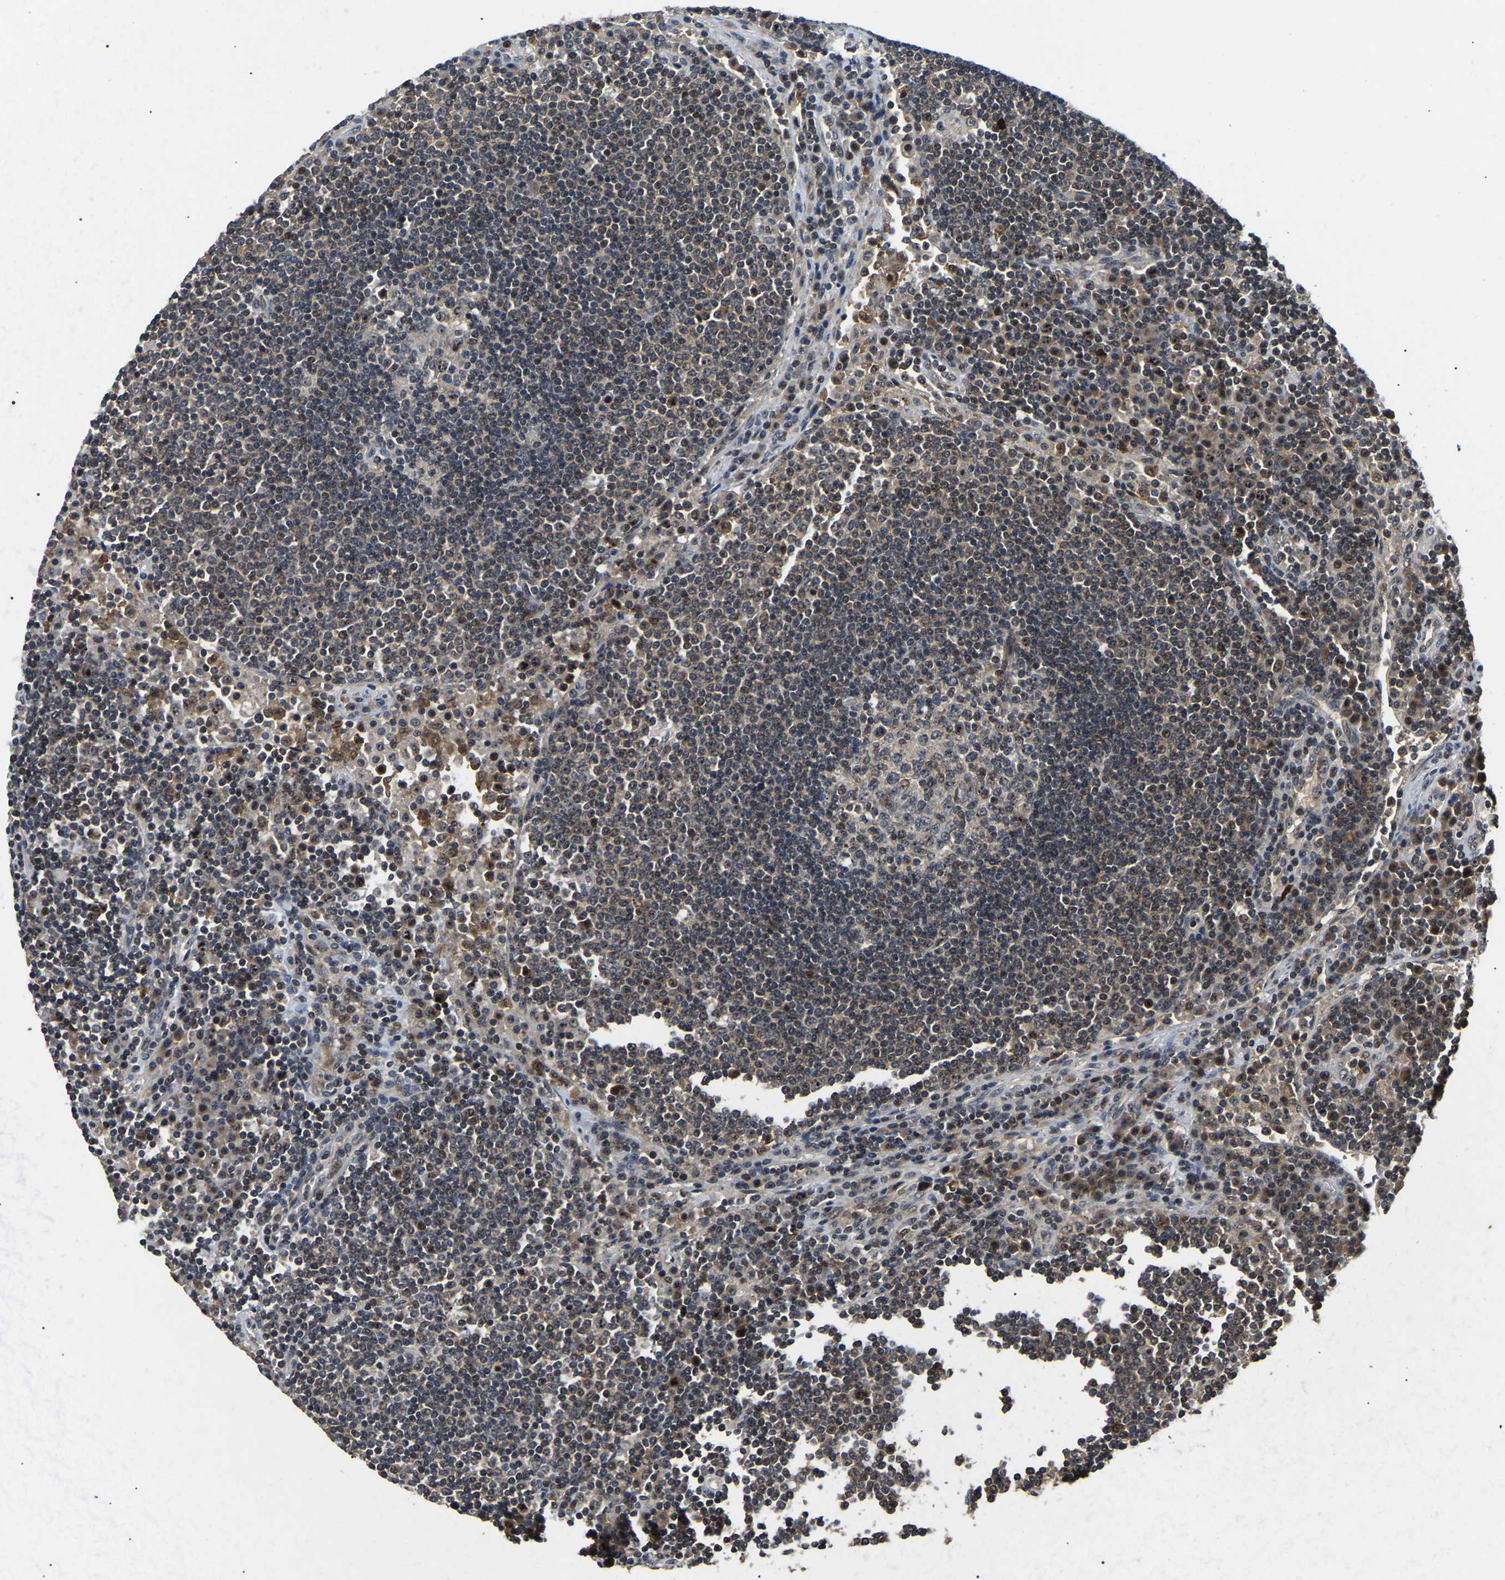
{"staining": {"intensity": "moderate", "quantity": "25%-75%", "location": "cytoplasmic/membranous,nuclear"}, "tissue": "lymph node", "cell_type": "Germinal center cells", "image_type": "normal", "snomed": [{"axis": "morphology", "description": "Normal tissue, NOS"}, {"axis": "topography", "description": "Lymph node"}], "caption": "Immunohistochemical staining of benign lymph node demonstrates medium levels of moderate cytoplasmic/membranous,nuclear staining in about 25%-75% of germinal center cells.", "gene": "RBM28", "patient": {"sex": "female", "age": 53}}